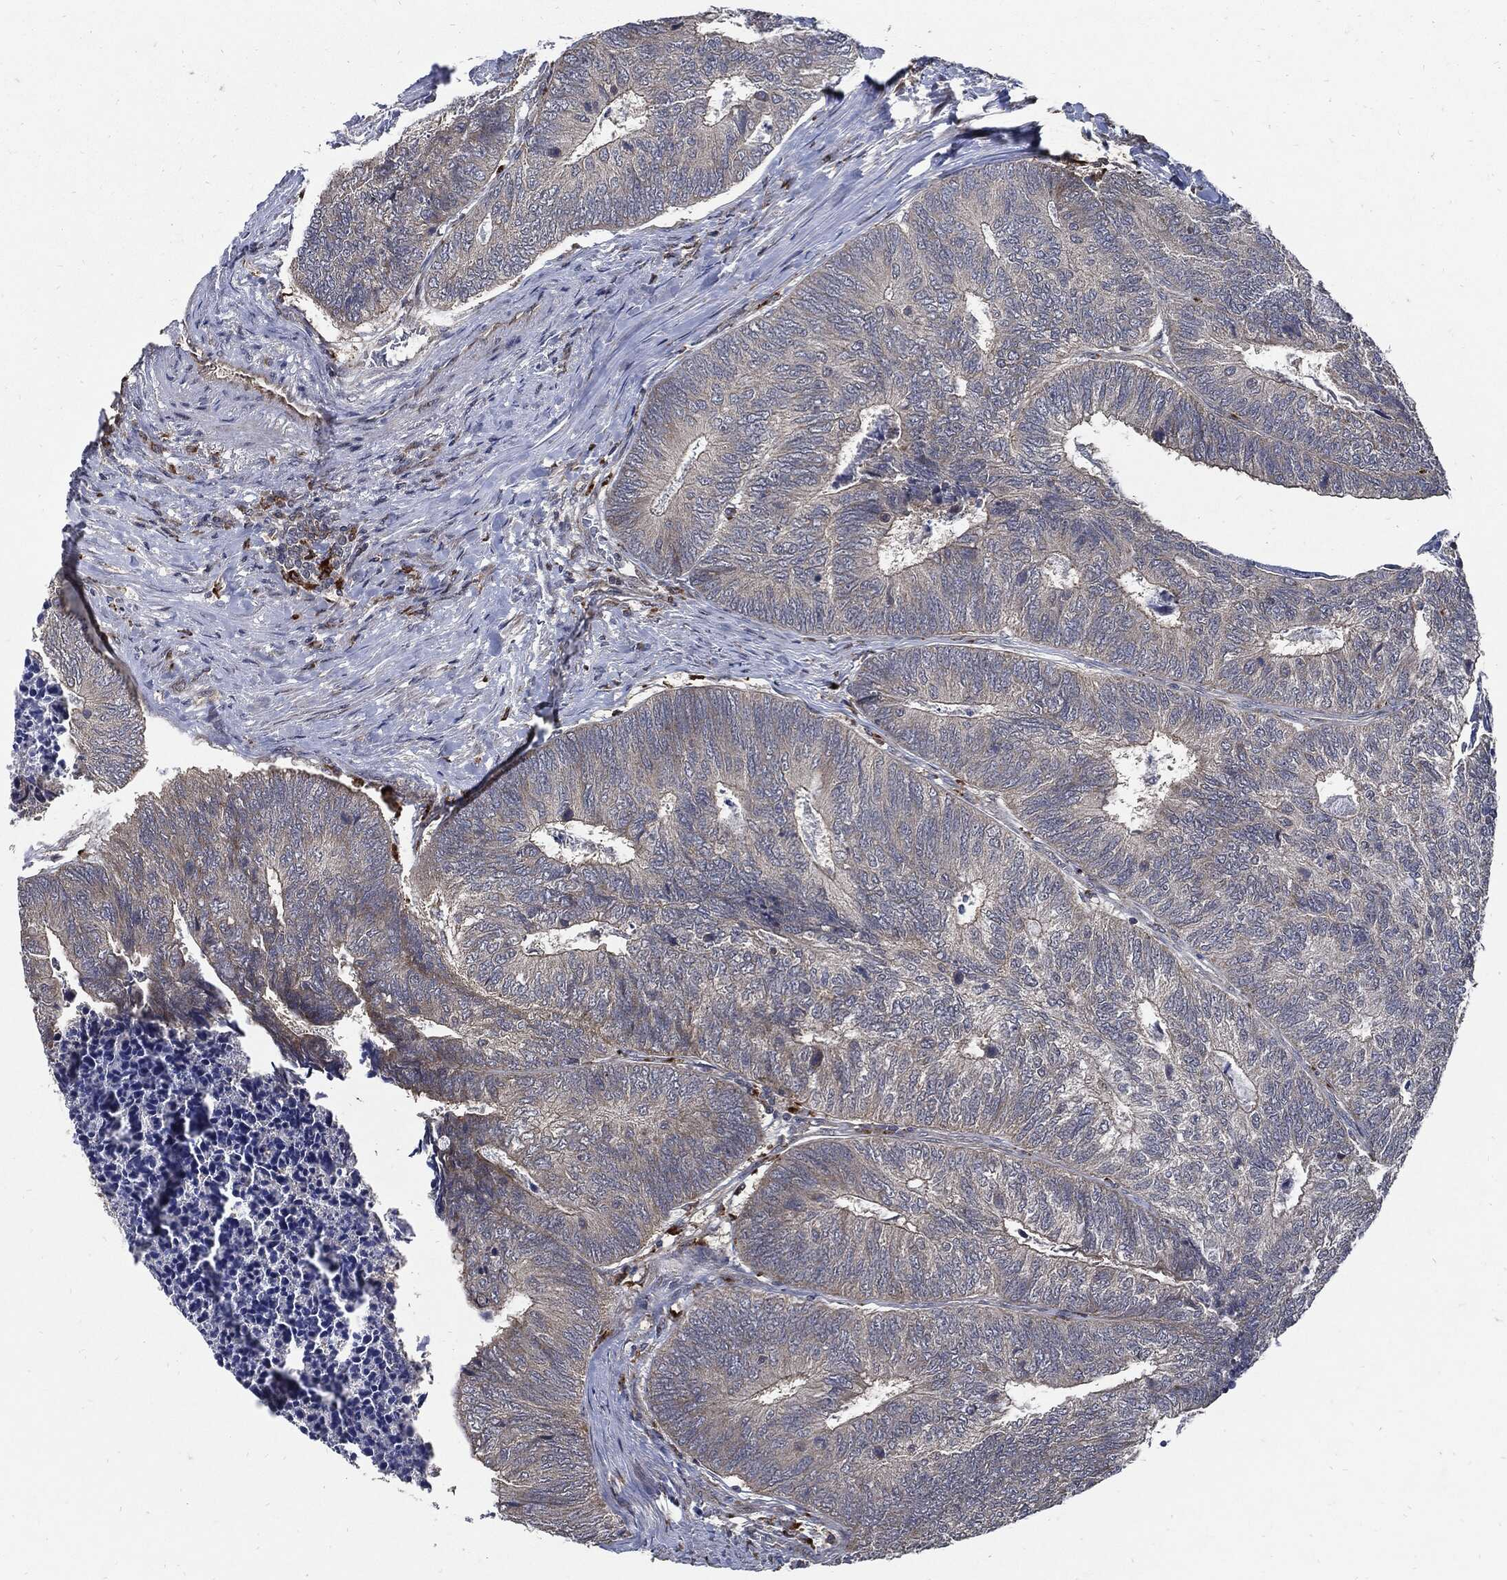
{"staining": {"intensity": "negative", "quantity": "none", "location": "none"}, "tissue": "colorectal cancer", "cell_type": "Tumor cells", "image_type": "cancer", "snomed": [{"axis": "morphology", "description": "Adenocarcinoma, NOS"}, {"axis": "topography", "description": "Colon"}], "caption": "Immunohistochemistry histopathology image of human colorectal adenocarcinoma stained for a protein (brown), which exhibits no positivity in tumor cells.", "gene": "SLC31A2", "patient": {"sex": "female", "age": 67}}